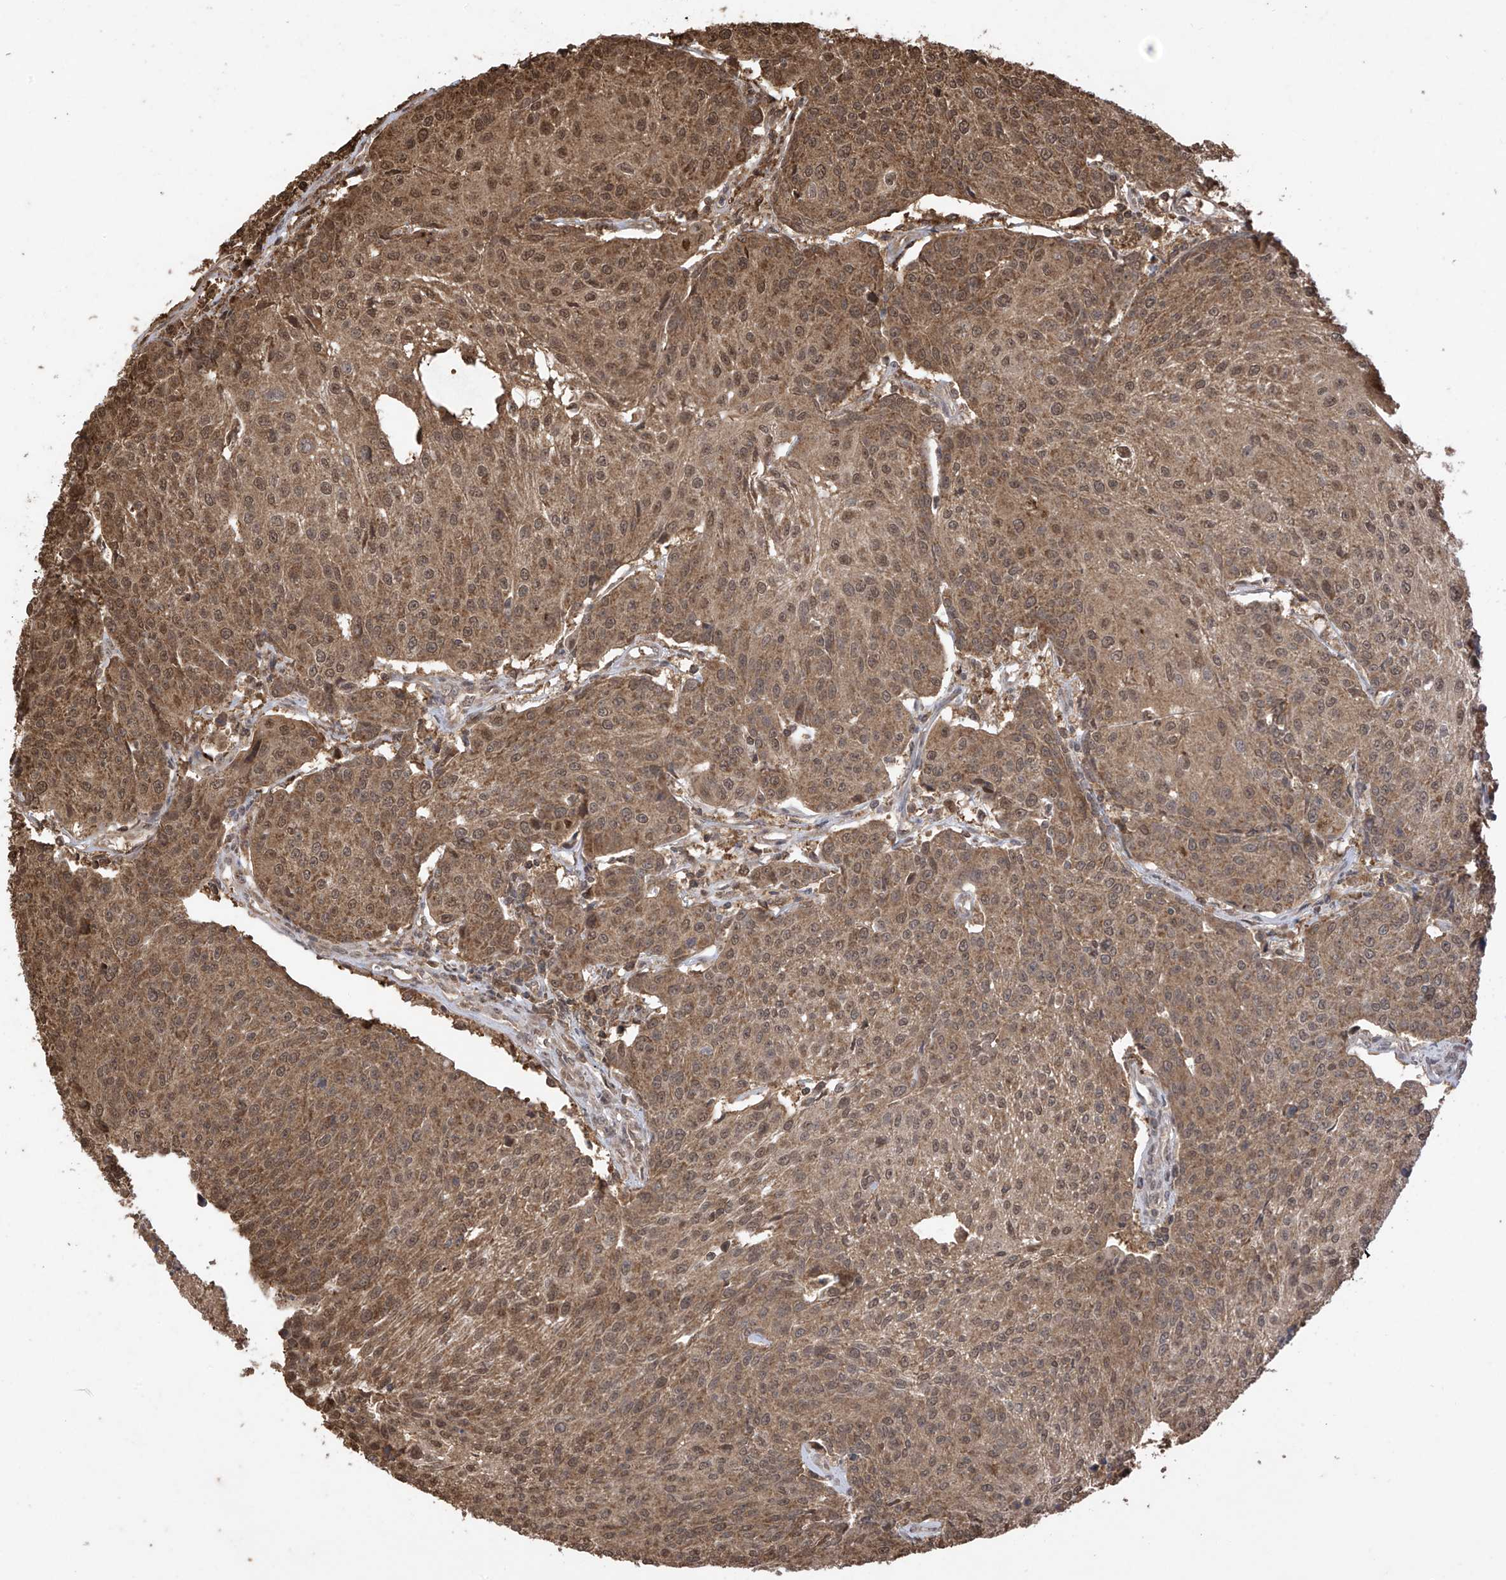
{"staining": {"intensity": "moderate", "quantity": ">75%", "location": "cytoplasmic/membranous,nuclear"}, "tissue": "urothelial cancer", "cell_type": "Tumor cells", "image_type": "cancer", "snomed": [{"axis": "morphology", "description": "Urothelial carcinoma, High grade"}, {"axis": "topography", "description": "Urinary bladder"}], "caption": "Immunohistochemical staining of human urothelial cancer shows medium levels of moderate cytoplasmic/membranous and nuclear protein staining in approximately >75% of tumor cells.", "gene": "PNPT1", "patient": {"sex": "female", "age": 85}}